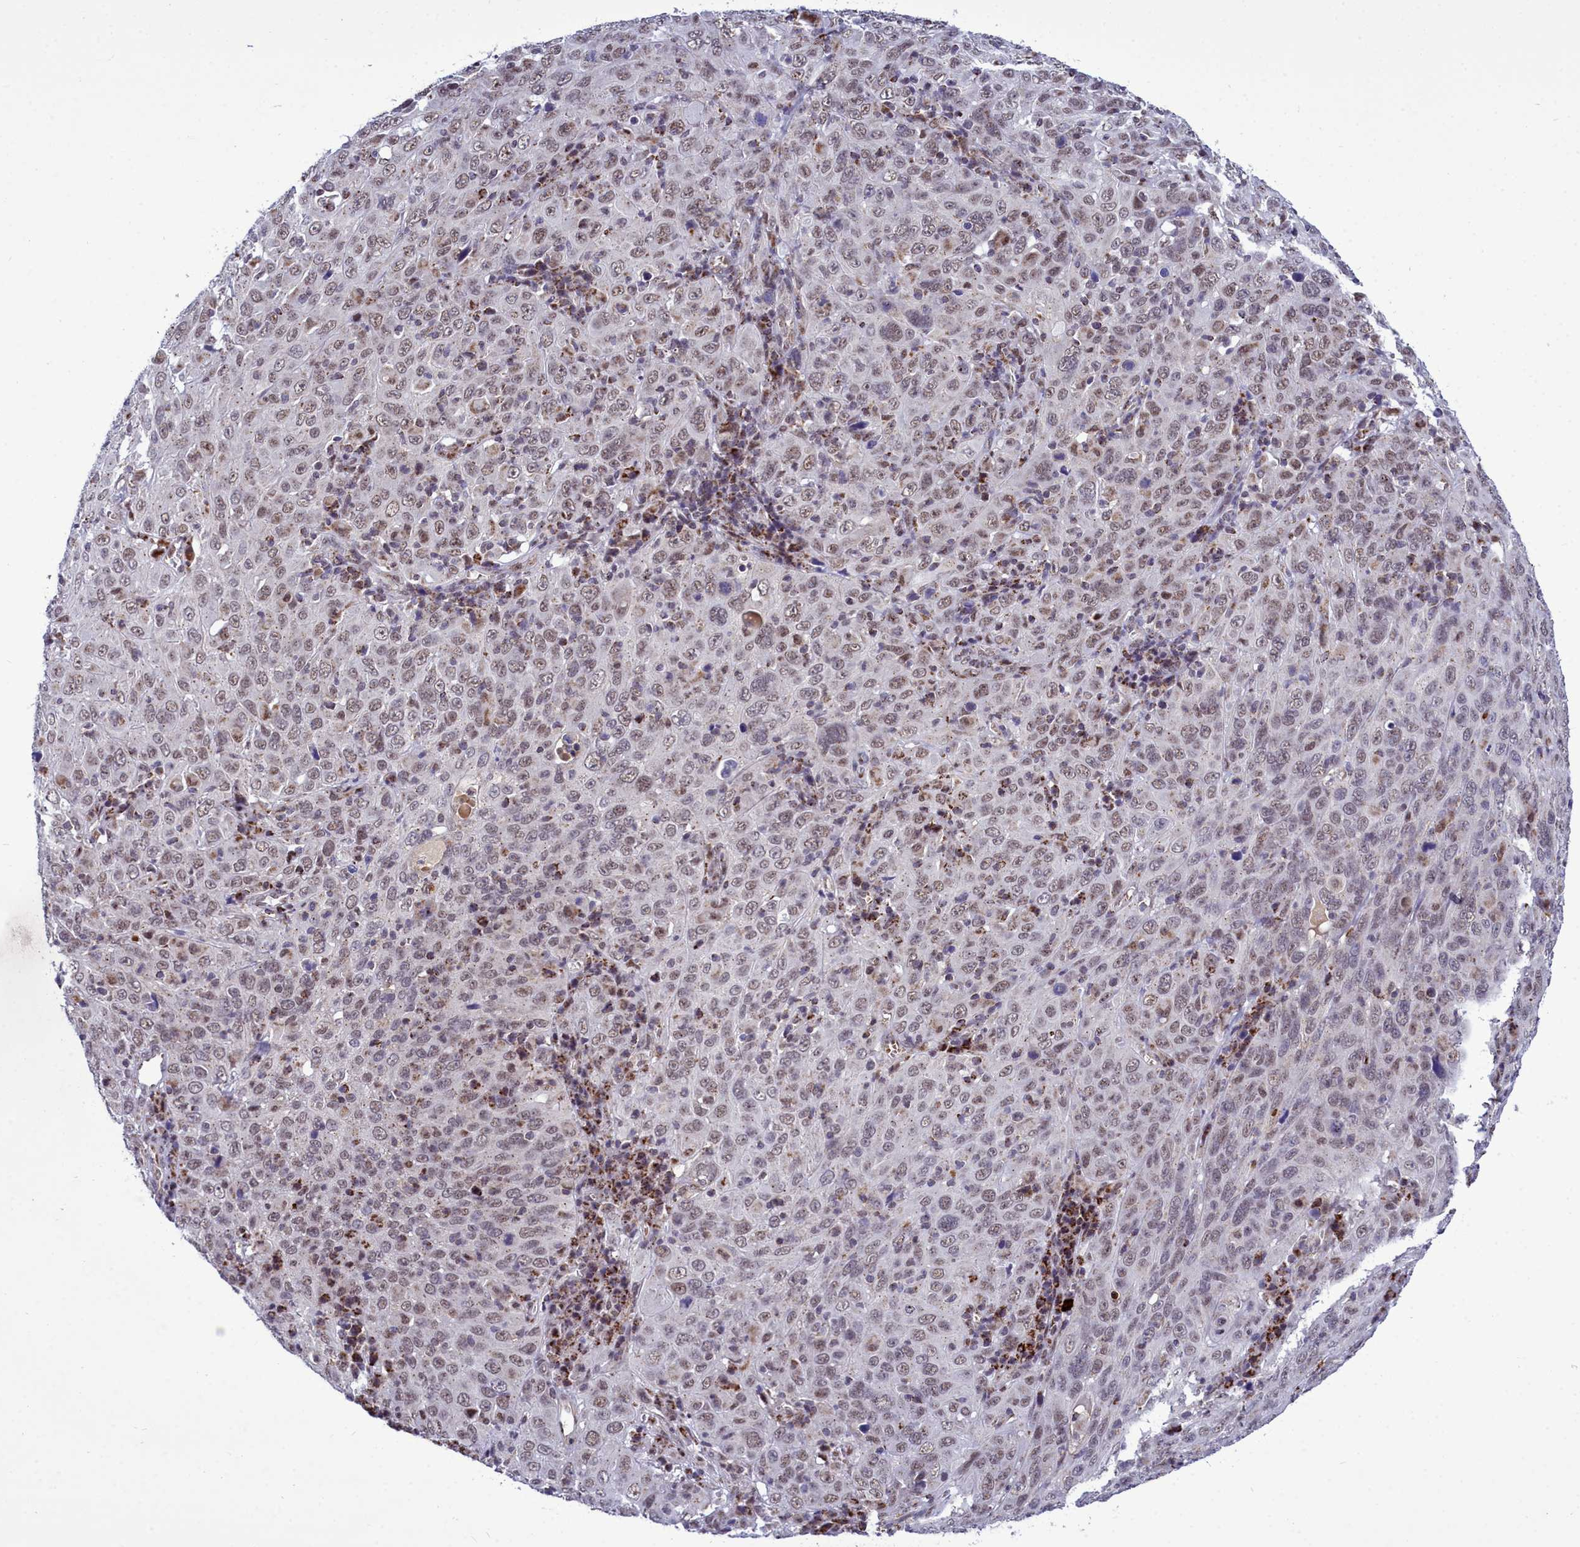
{"staining": {"intensity": "weak", "quantity": ">75%", "location": "nuclear"}, "tissue": "cervical cancer", "cell_type": "Tumor cells", "image_type": "cancer", "snomed": [{"axis": "morphology", "description": "Squamous cell carcinoma, NOS"}, {"axis": "topography", "description": "Cervix"}], "caption": "DAB (3,3'-diaminobenzidine) immunohistochemical staining of human cervical cancer (squamous cell carcinoma) exhibits weak nuclear protein positivity in about >75% of tumor cells. (IHC, brightfield microscopy, high magnification).", "gene": "POM121L2", "patient": {"sex": "female", "age": 46}}